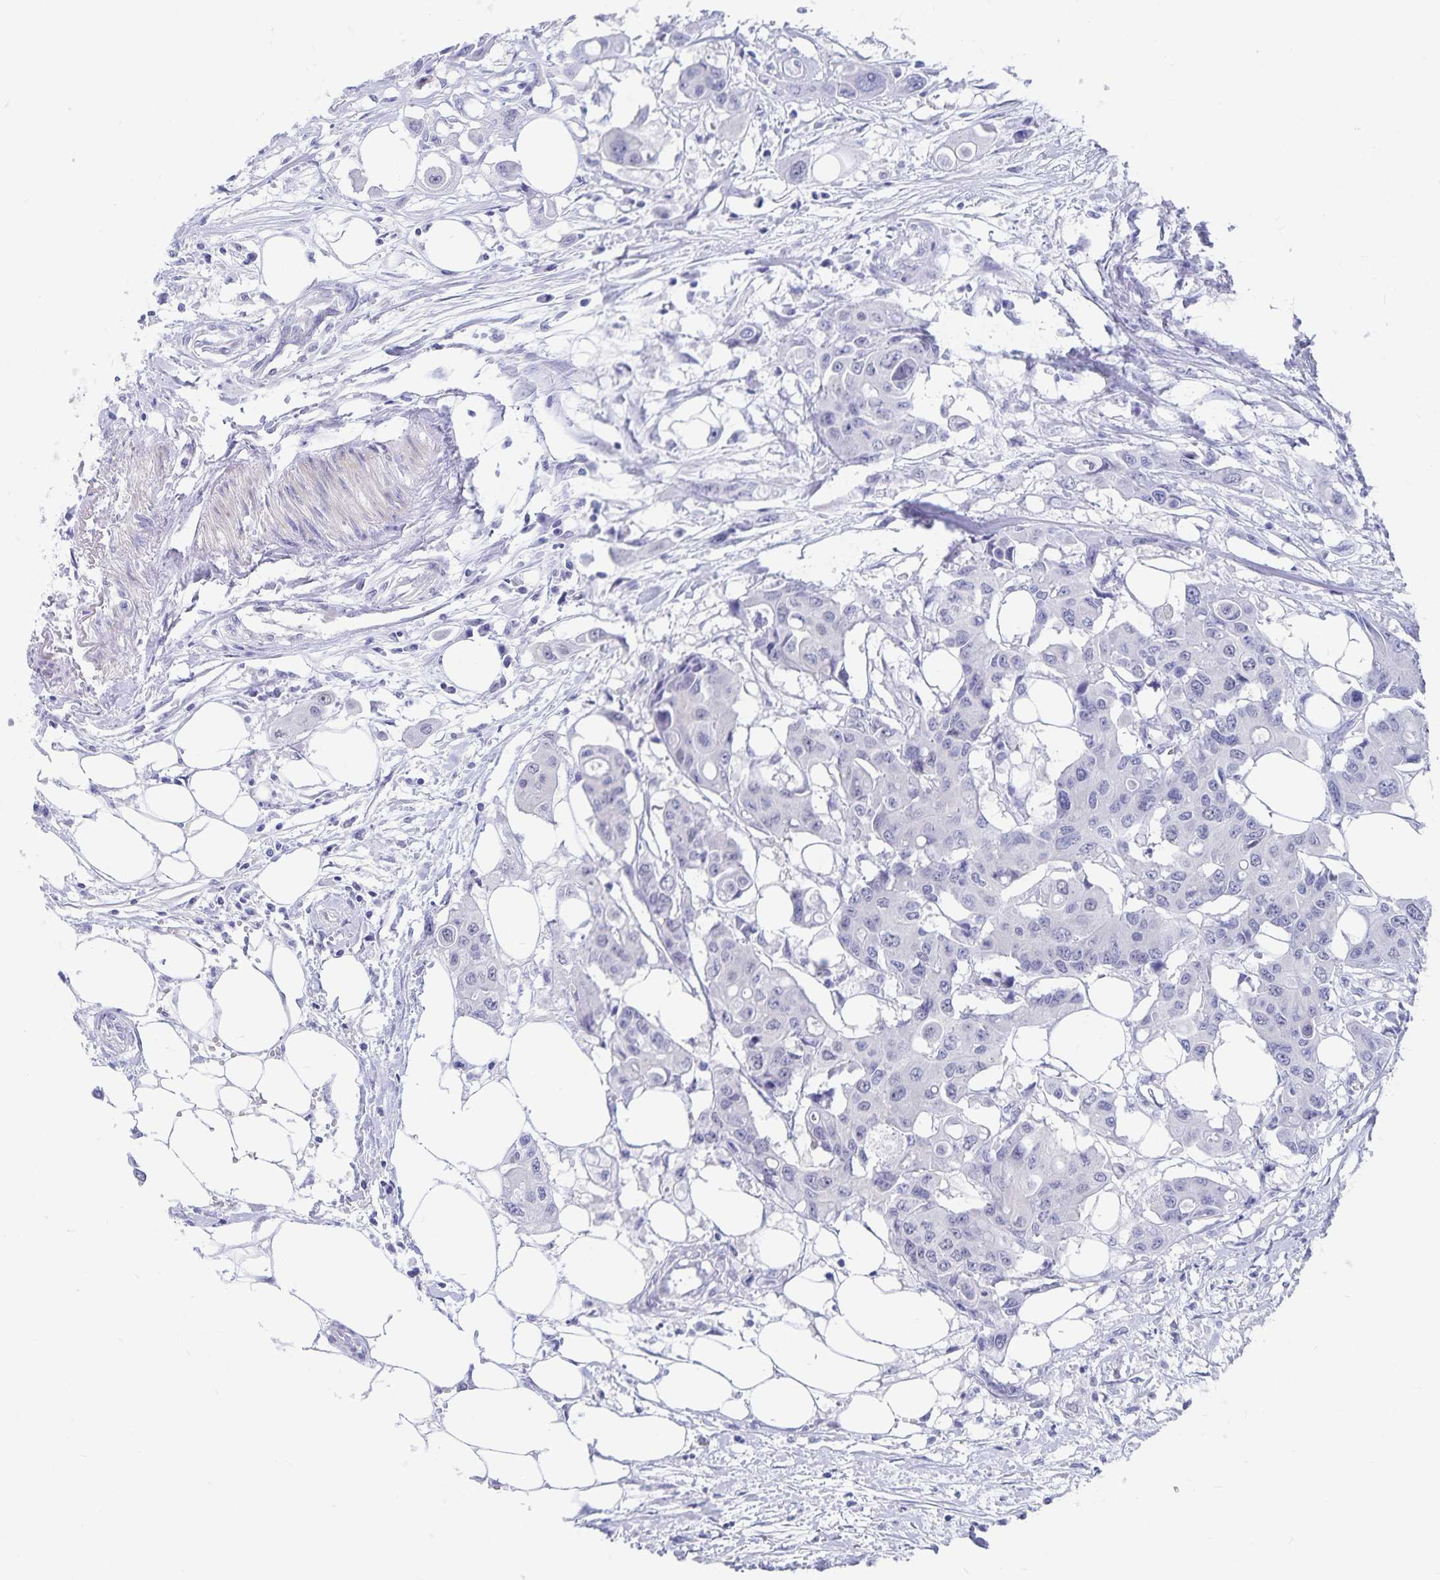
{"staining": {"intensity": "weak", "quantity": "<25%", "location": "nuclear"}, "tissue": "colorectal cancer", "cell_type": "Tumor cells", "image_type": "cancer", "snomed": [{"axis": "morphology", "description": "Adenocarcinoma, NOS"}, {"axis": "topography", "description": "Colon"}], "caption": "Colorectal cancer (adenocarcinoma) was stained to show a protein in brown. There is no significant positivity in tumor cells.", "gene": "BAG6", "patient": {"sex": "male", "age": 77}}